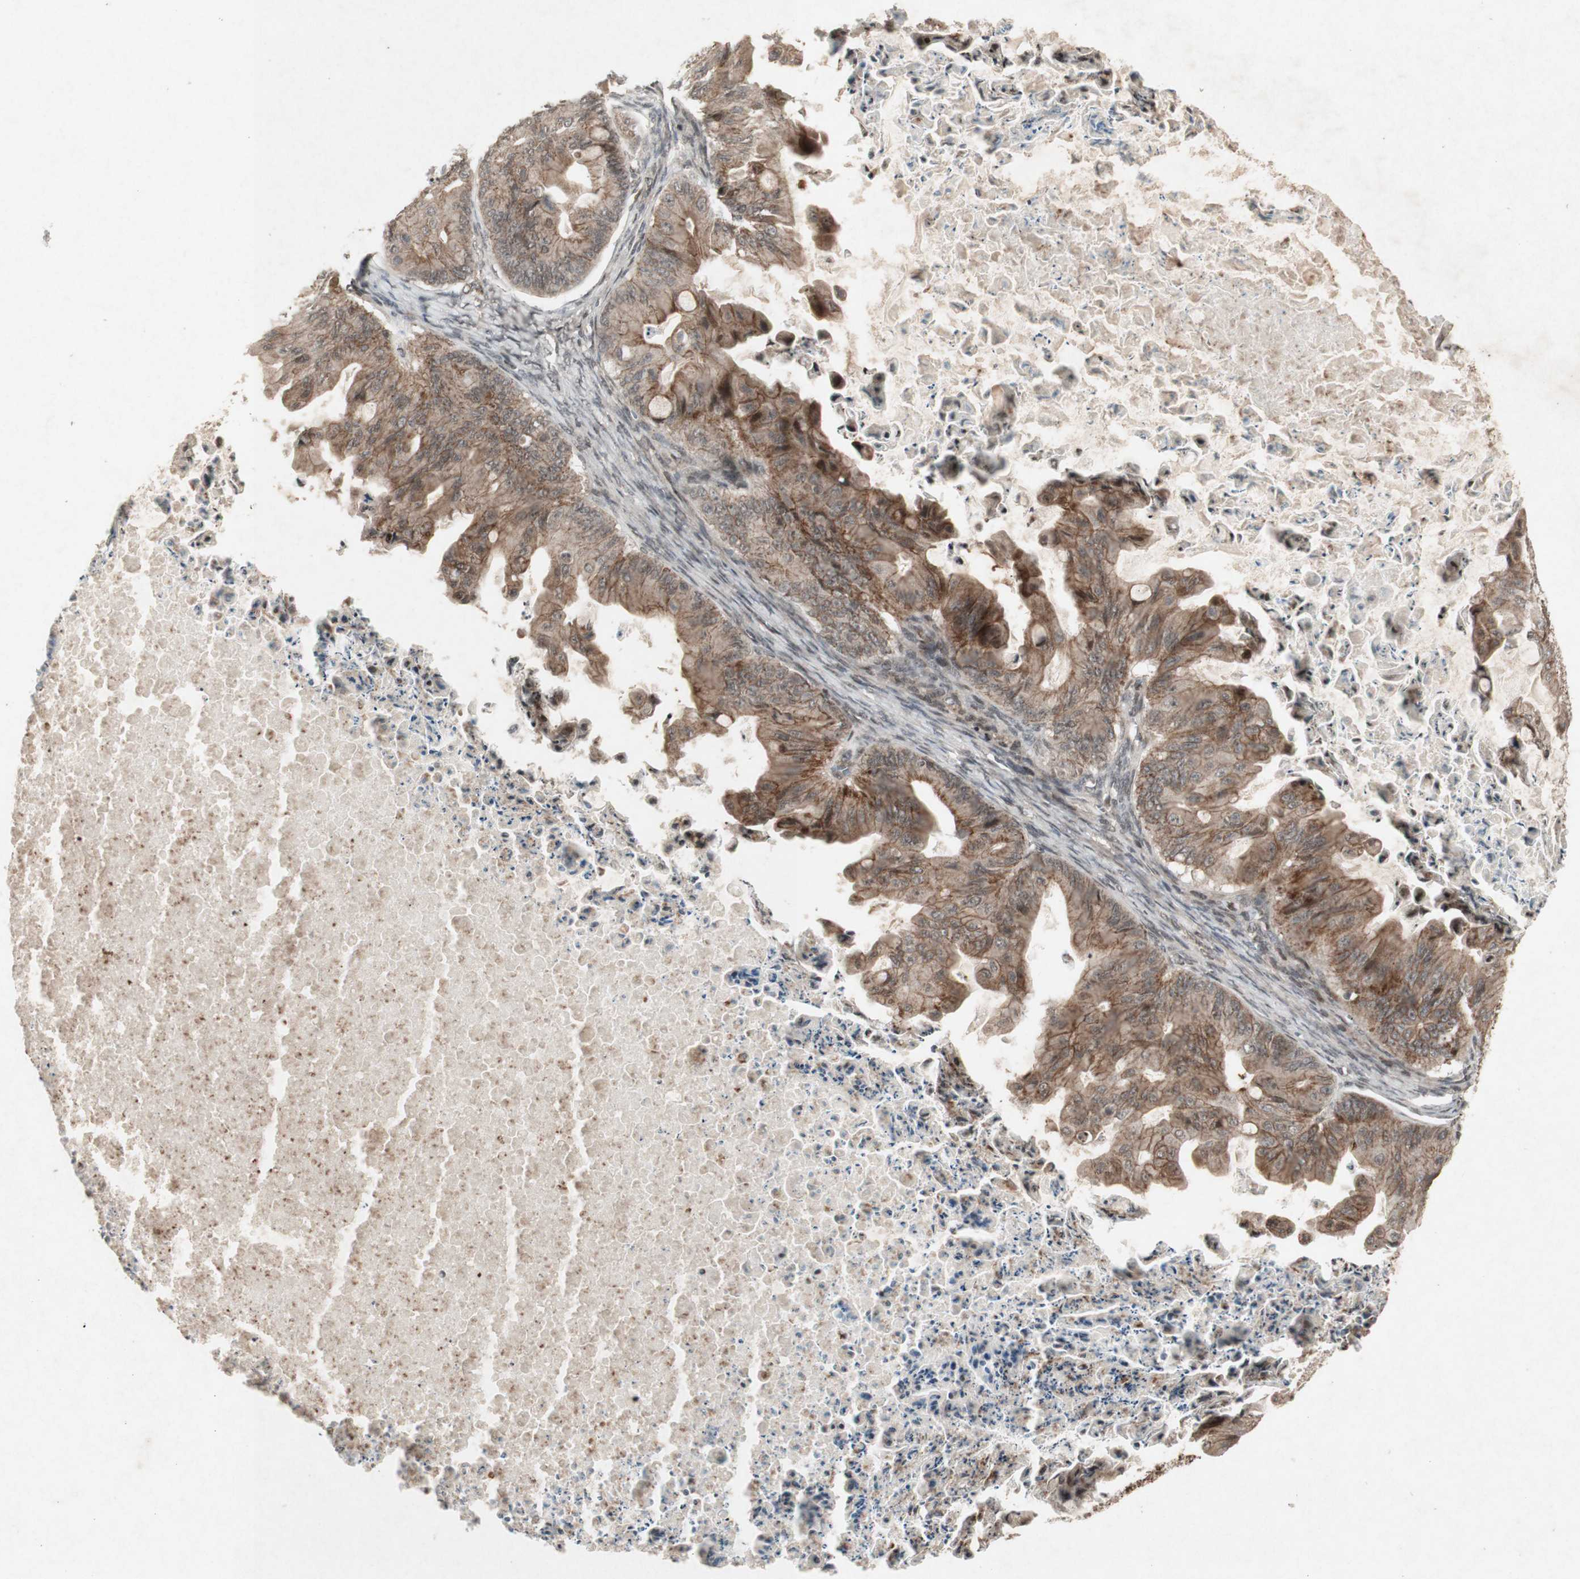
{"staining": {"intensity": "moderate", "quantity": ">75%", "location": "cytoplasmic/membranous"}, "tissue": "ovarian cancer", "cell_type": "Tumor cells", "image_type": "cancer", "snomed": [{"axis": "morphology", "description": "Cystadenocarcinoma, mucinous, NOS"}, {"axis": "topography", "description": "Ovary"}], "caption": "Immunohistochemical staining of ovarian mucinous cystadenocarcinoma displays medium levels of moderate cytoplasmic/membranous protein staining in approximately >75% of tumor cells.", "gene": "PLXNA1", "patient": {"sex": "female", "age": 37}}